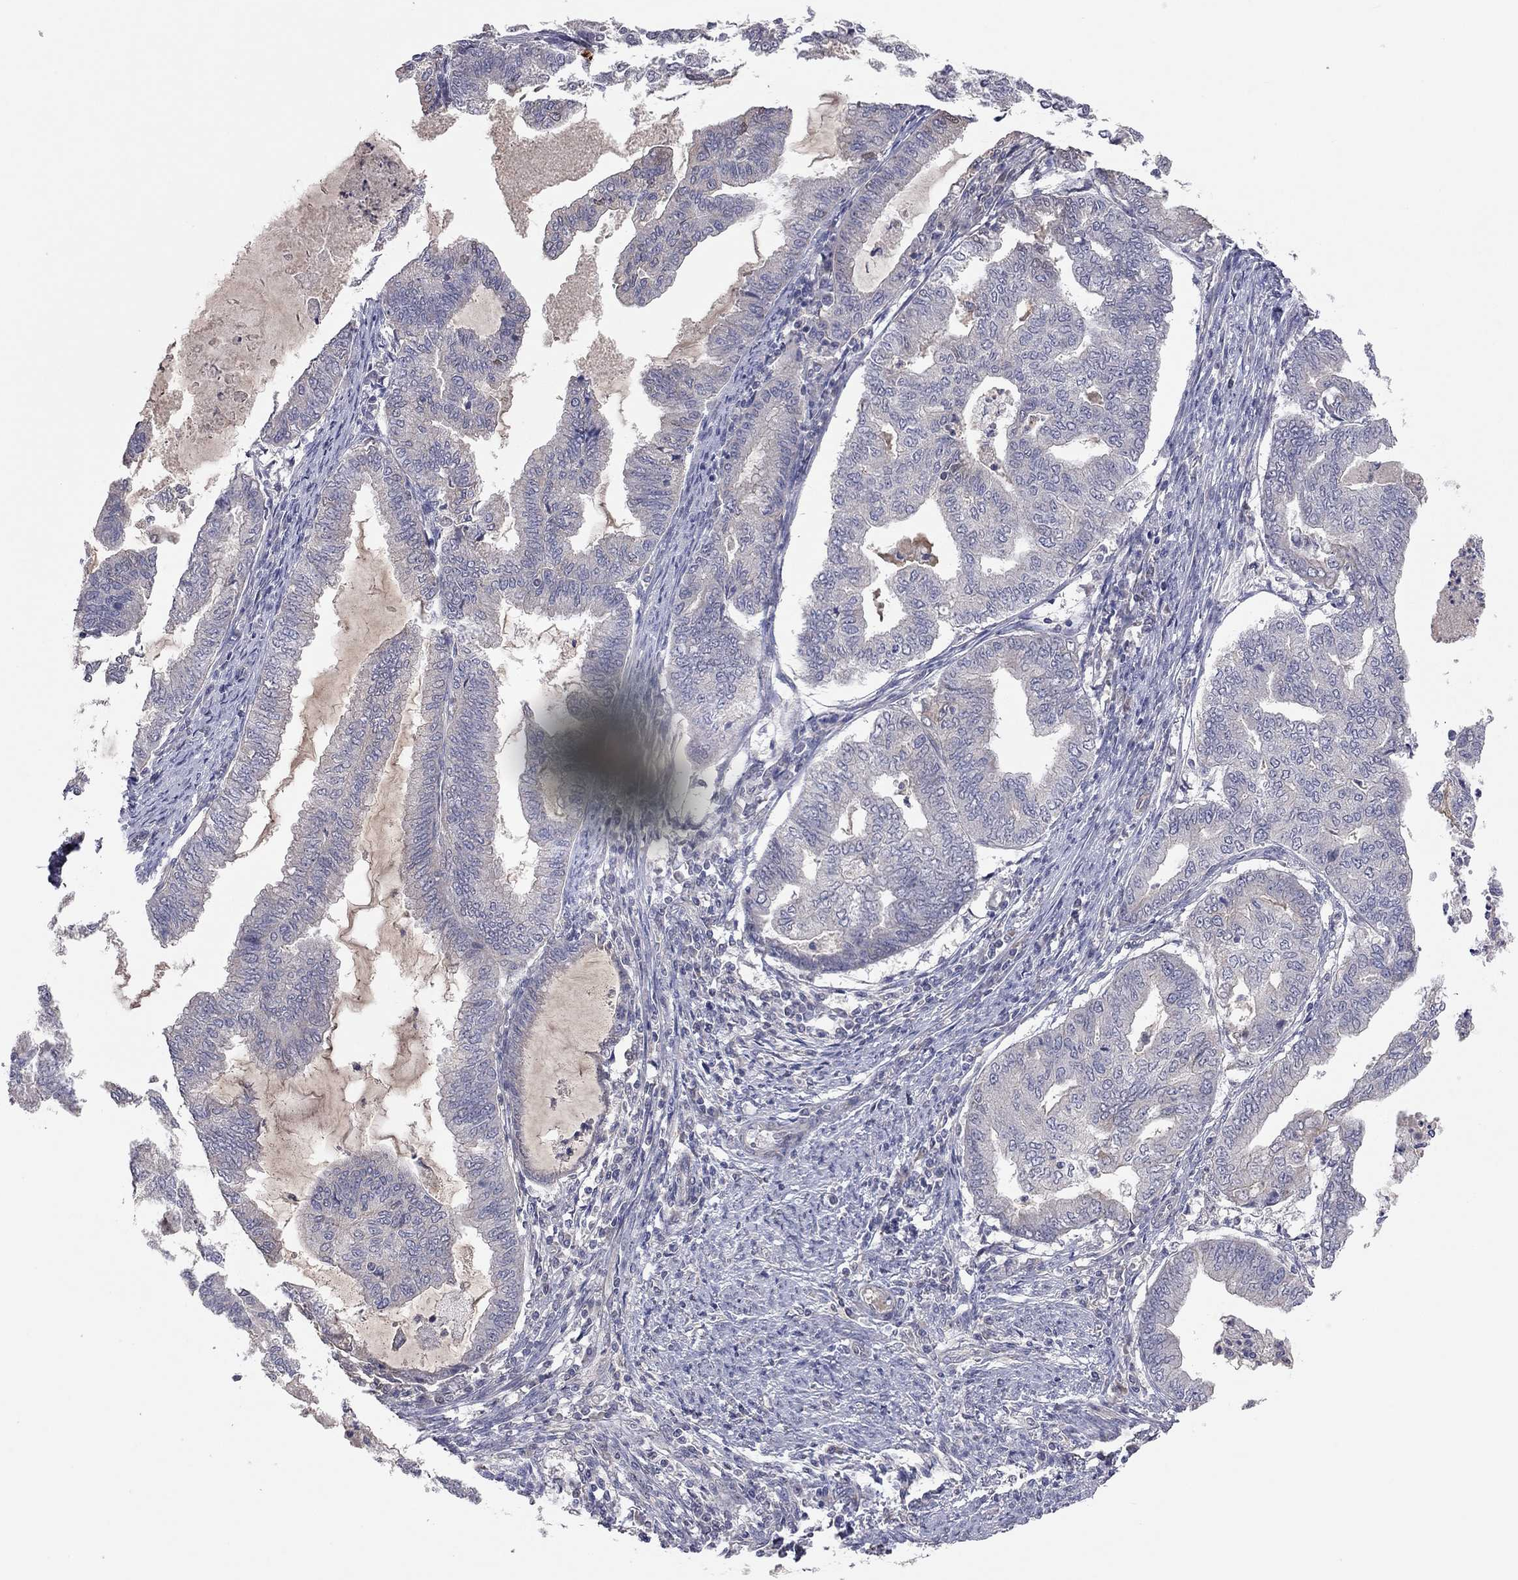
{"staining": {"intensity": "negative", "quantity": "none", "location": "none"}, "tissue": "endometrial cancer", "cell_type": "Tumor cells", "image_type": "cancer", "snomed": [{"axis": "morphology", "description": "Adenocarcinoma, NOS"}, {"axis": "topography", "description": "Endometrium"}], "caption": "IHC image of endometrial adenocarcinoma stained for a protein (brown), which demonstrates no expression in tumor cells.", "gene": "KCNB1", "patient": {"sex": "female", "age": 79}}